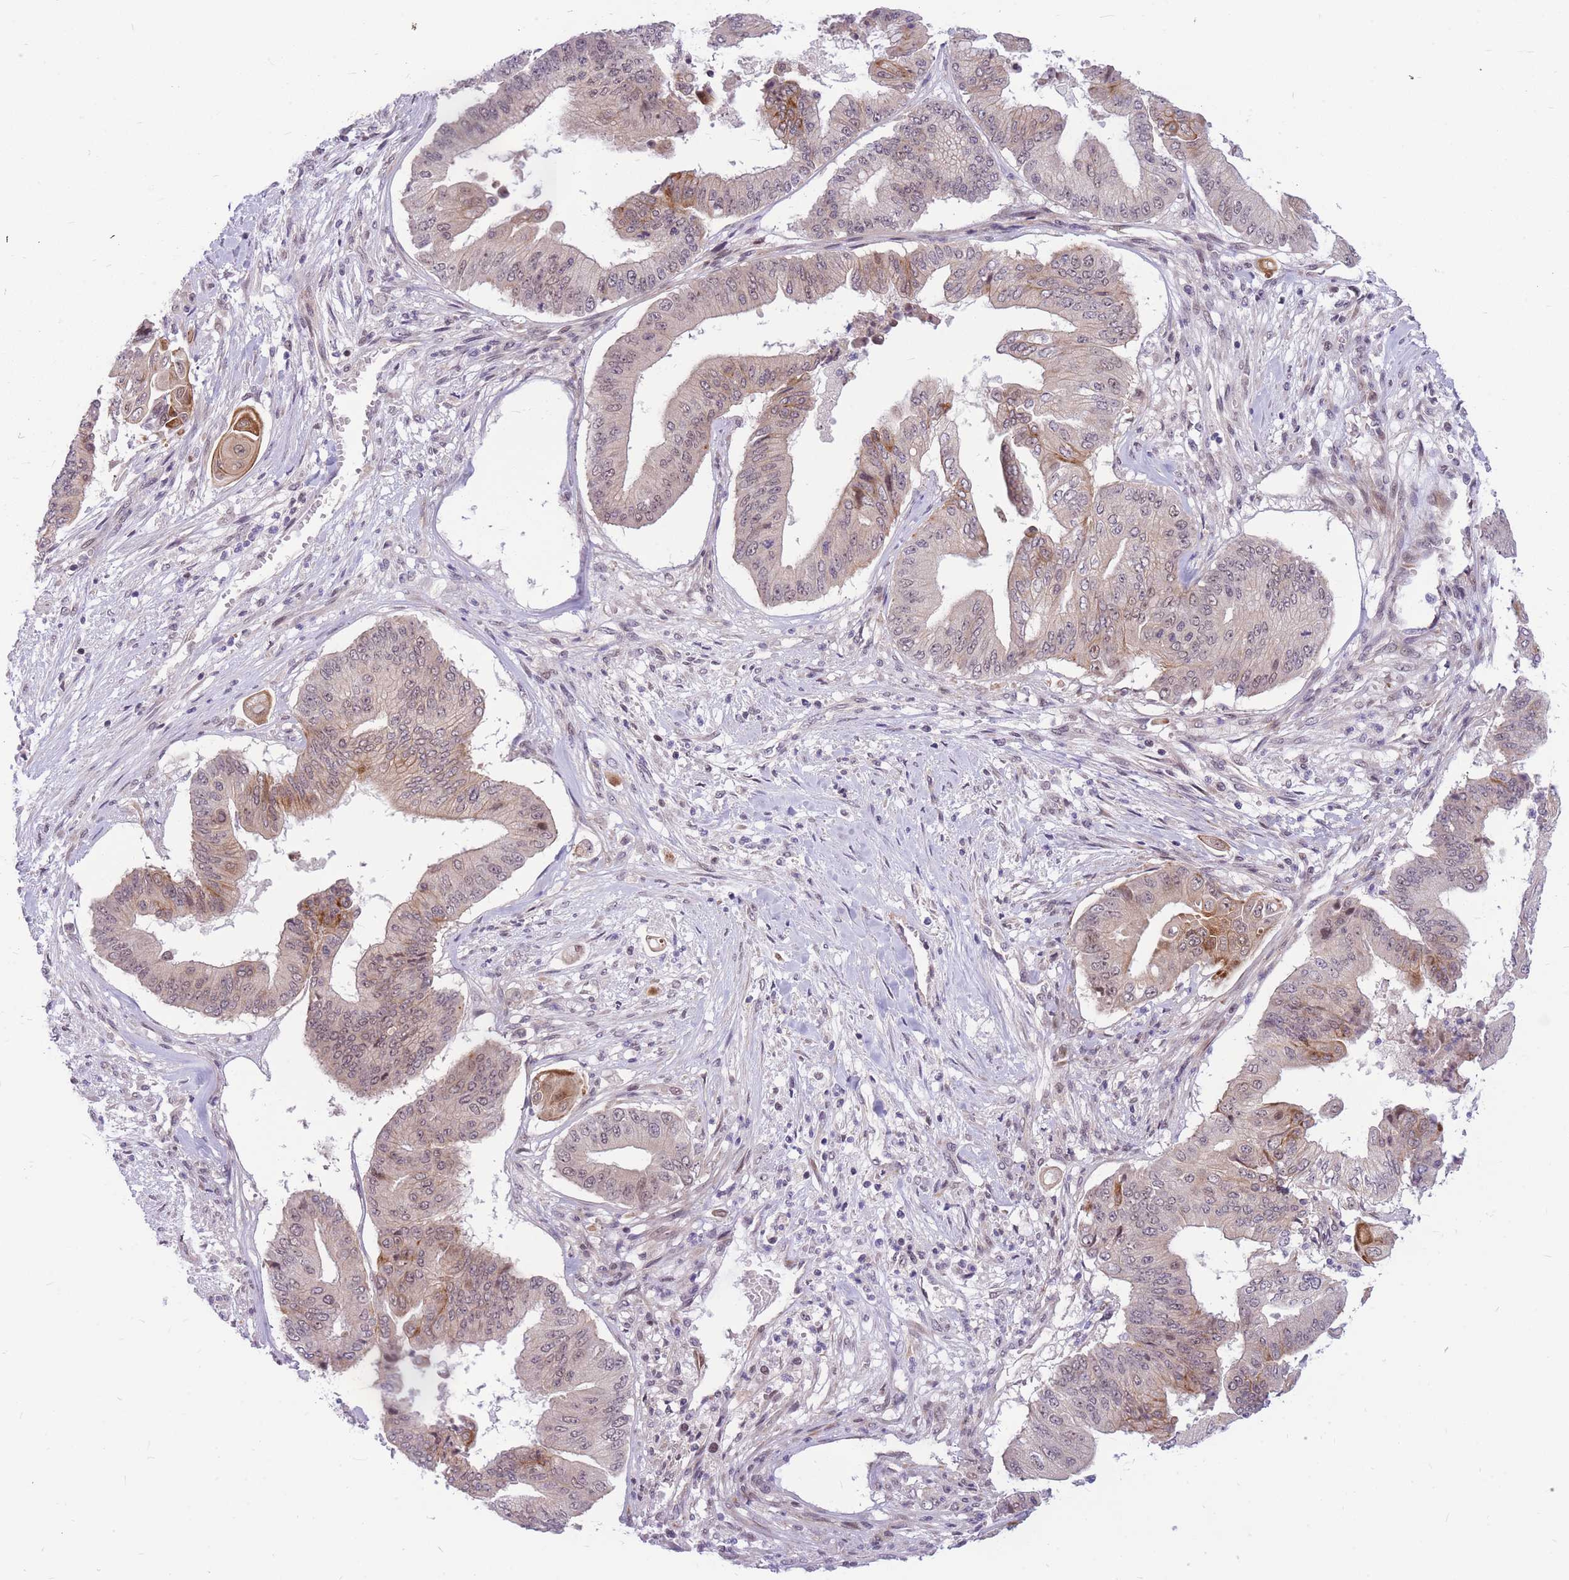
{"staining": {"intensity": "moderate", "quantity": "<25%", "location": "cytoplasmic/membranous"}, "tissue": "pancreatic cancer", "cell_type": "Tumor cells", "image_type": "cancer", "snomed": [{"axis": "morphology", "description": "Adenocarcinoma, NOS"}, {"axis": "topography", "description": "Pancreas"}], "caption": "IHC of pancreatic cancer exhibits low levels of moderate cytoplasmic/membranous expression in approximately <25% of tumor cells.", "gene": "ERCC2", "patient": {"sex": "female", "age": 77}}